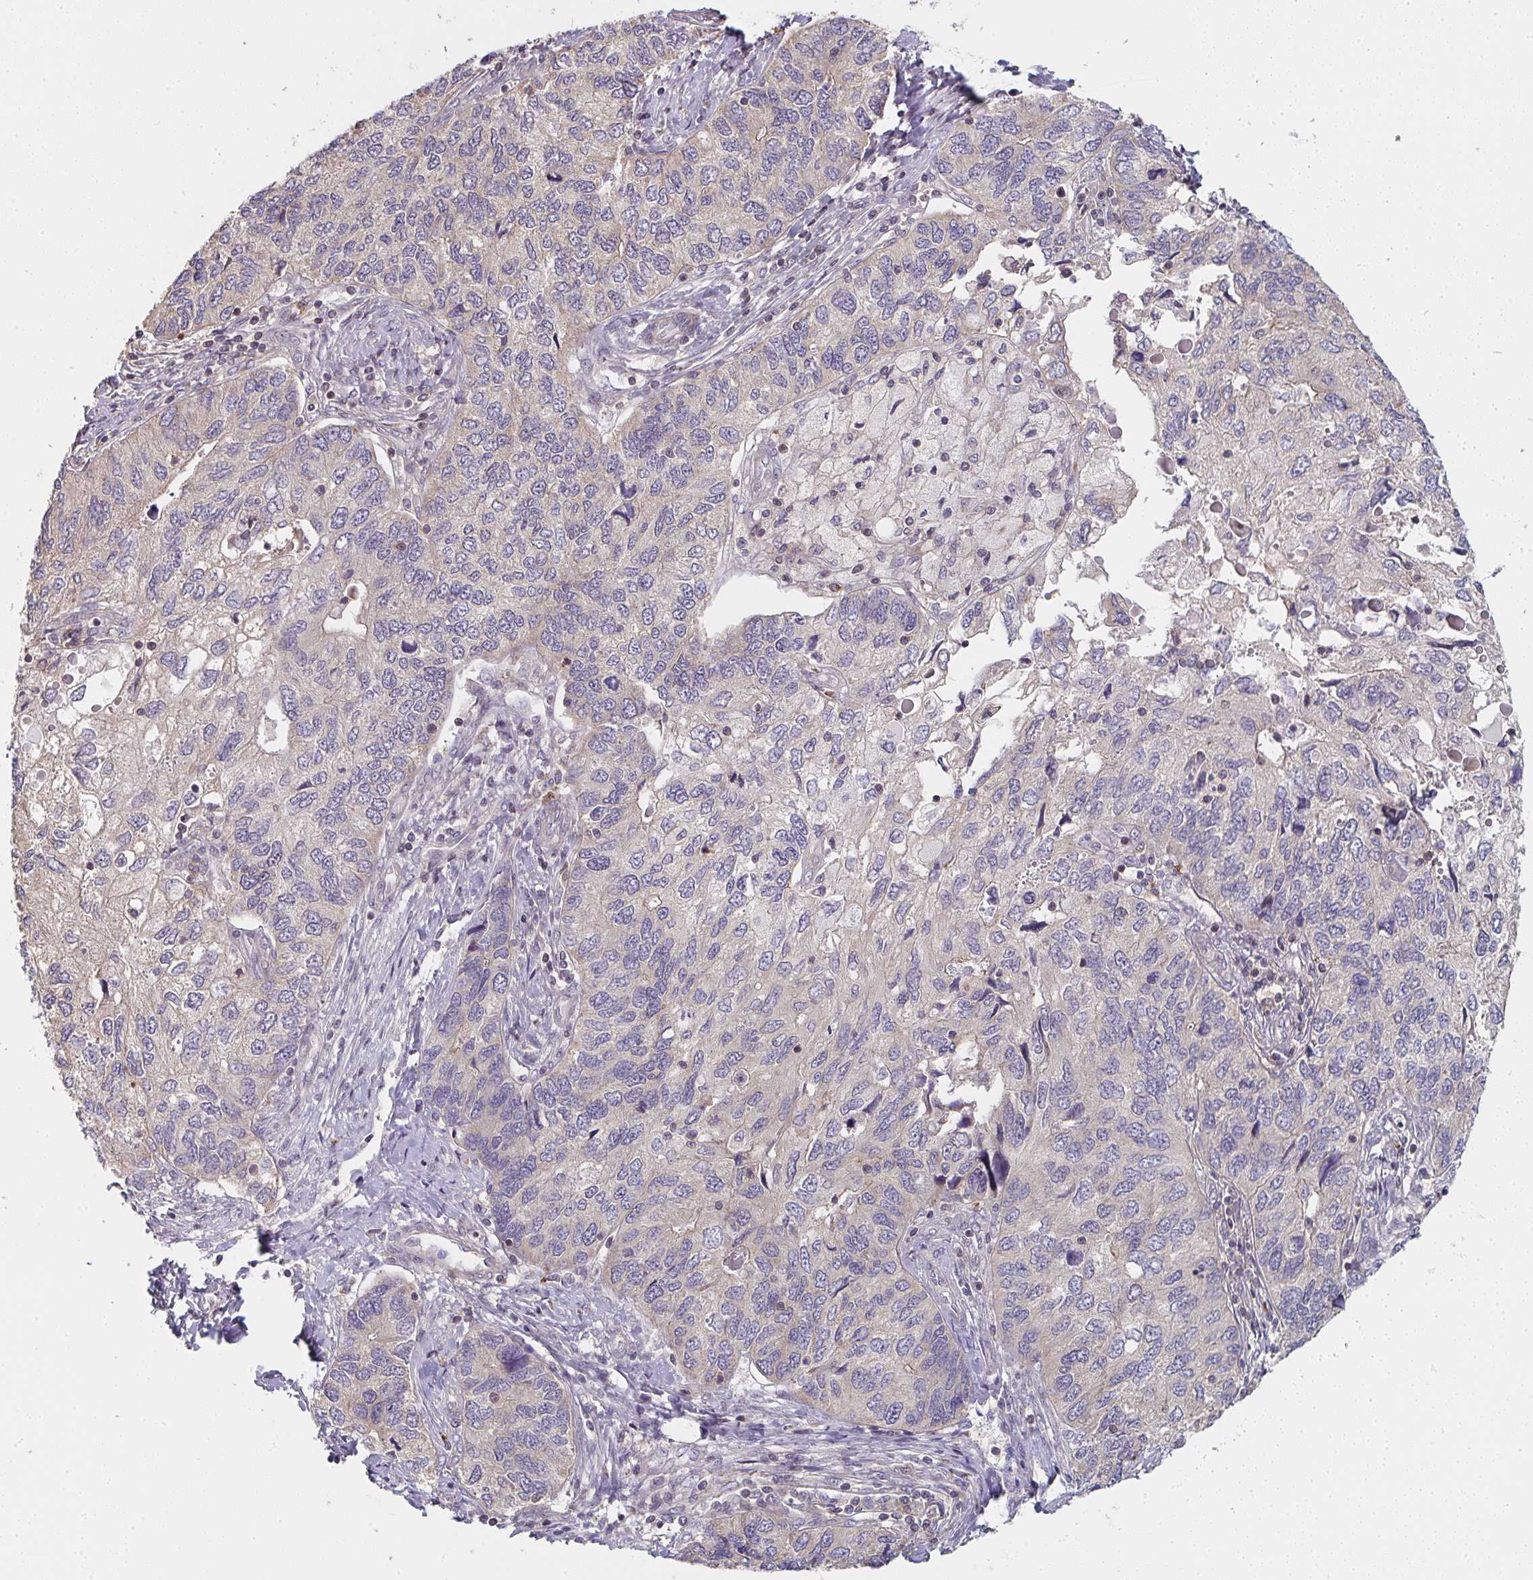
{"staining": {"intensity": "negative", "quantity": "none", "location": "none"}, "tissue": "endometrial cancer", "cell_type": "Tumor cells", "image_type": "cancer", "snomed": [{"axis": "morphology", "description": "Carcinoma, NOS"}, {"axis": "topography", "description": "Uterus"}], "caption": "Tumor cells are negative for protein expression in human endometrial cancer (carcinoma).", "gene": "RANGRF", "patient": {"sex": "female", "age": 76}}